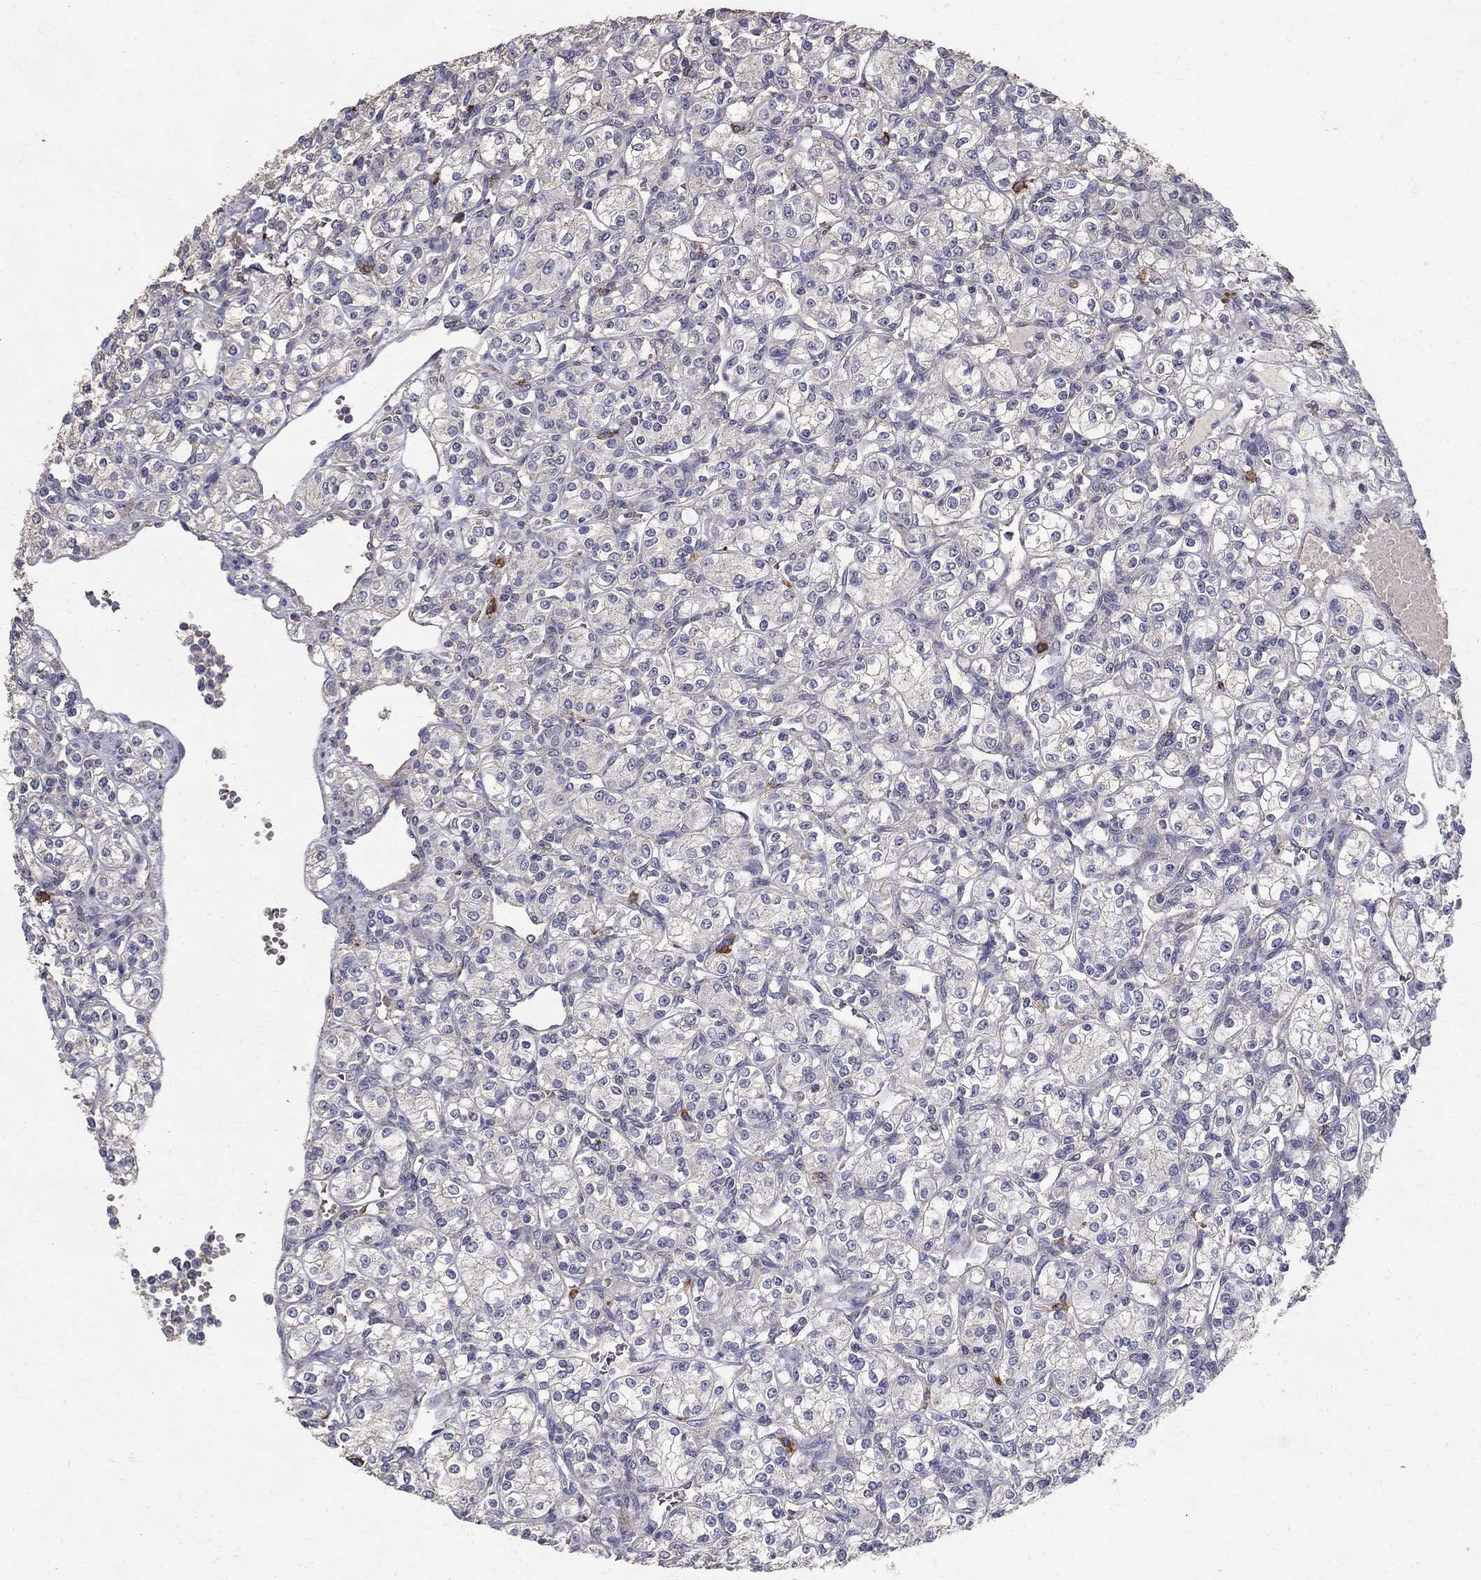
{"staining": {"intensity": "negative", "quantity": "none", "location": "none"}, "tissue": "renal cancer", "cell_type": "Tumor cells", "image_type": "cancer", "snomed": [{"axis": "morphology", "description": "Adenocarcinoma, NOS"}, {"axis": "topography", "description": "Kidney"}], "caption": "IHC of human renal cancer shows no positivity in tumor cells. (DAB immunohistochemistry (IHC) visualized using brightfield microscopy, high magnification).", "gene": "MPP2", "patient": {"sex": "male", "age": 77}}